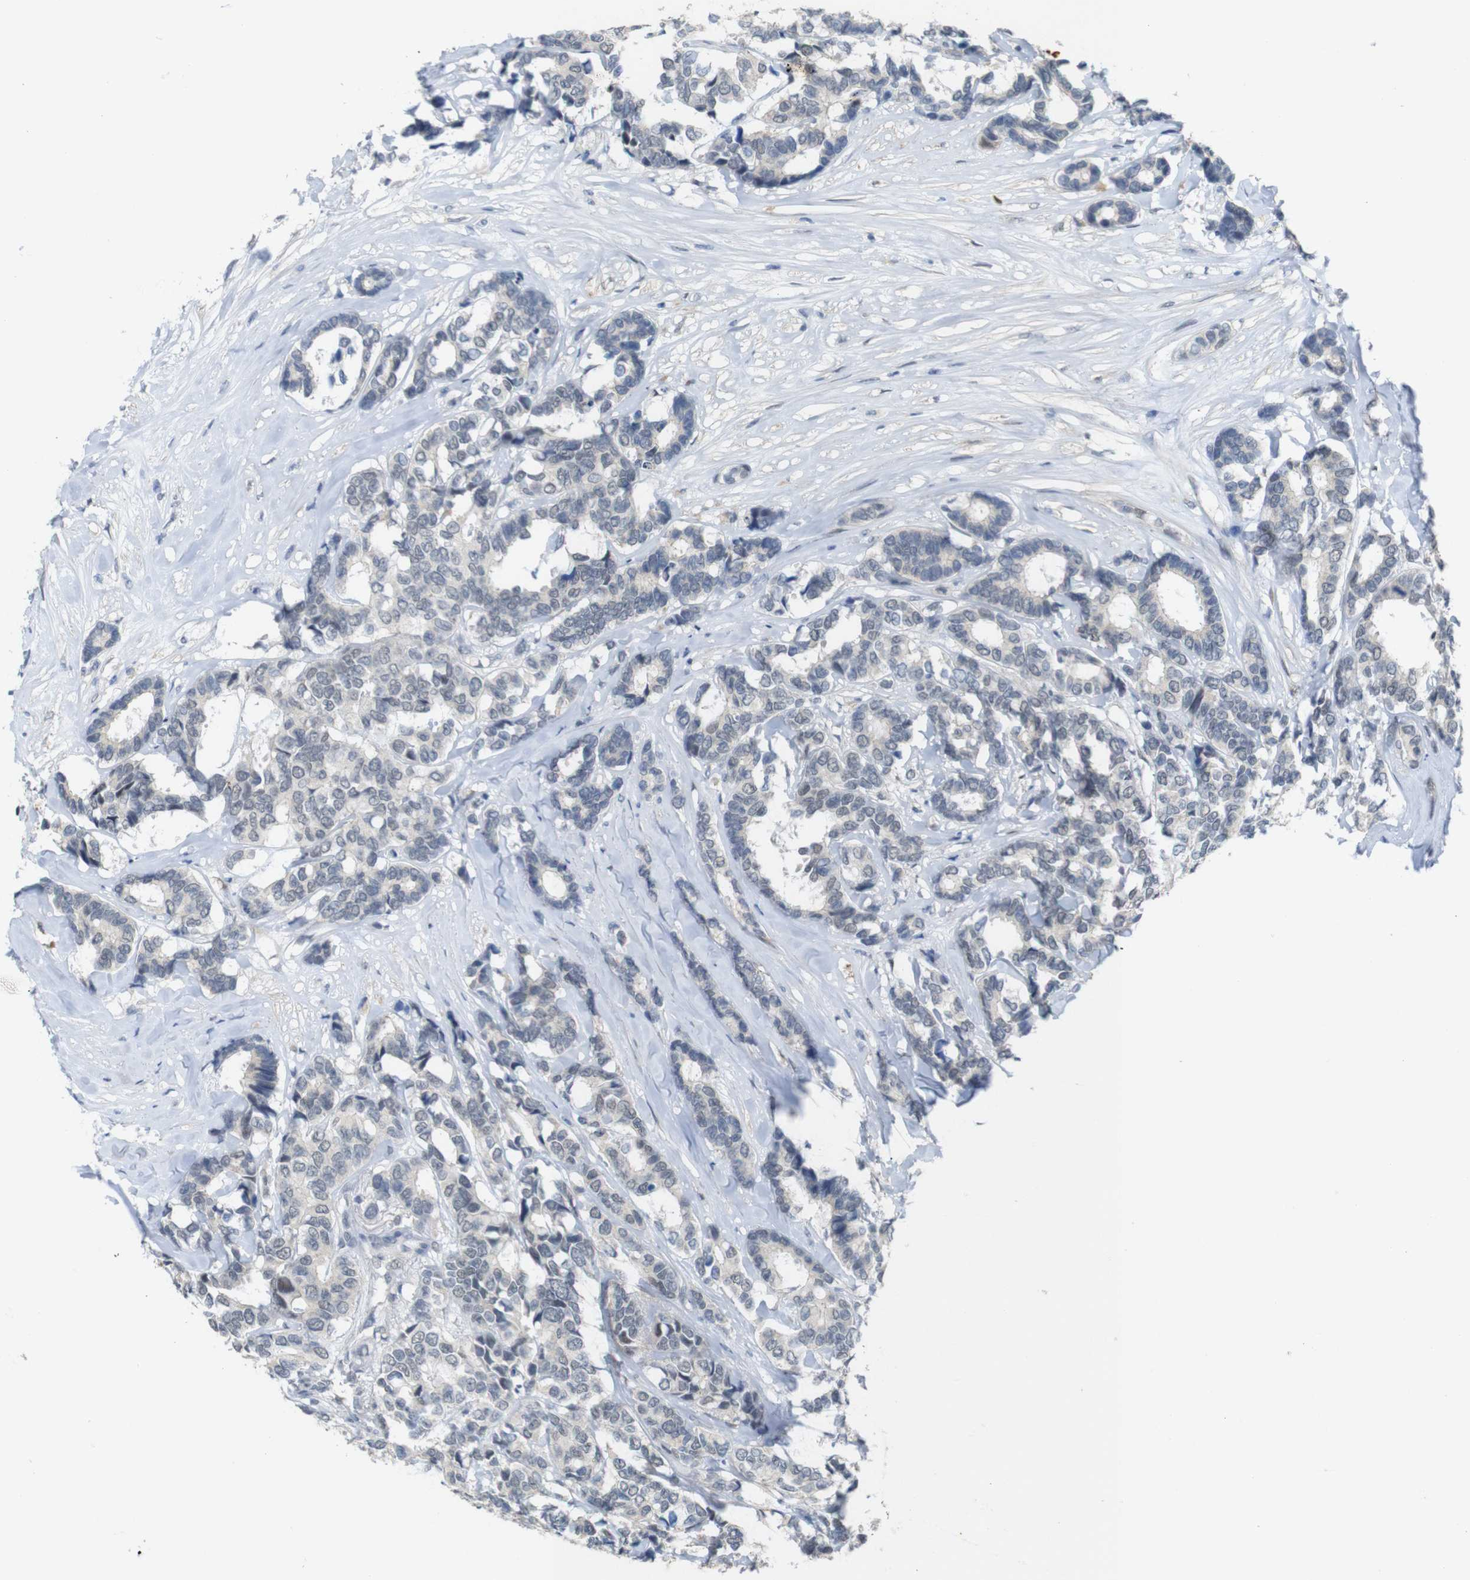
{"staining": {"intensity": "negative", "quantity": "none", "location": "none"}, "tissue": "breast cancer", "cell_type": "Tumor cells", "image_type": "cancer", "snomed": [{"axis": "morphology", "description": "Duct carcinoma"}, {"axis": "topography", "description": "Breast"}], "caption": "The IHC photomicrograph has no significant expression in tumor cells of breast cancer (infiltrating ductal carcinoma) tissue. (IHC, brightfield microscopy, high magnification).", "gene": "GPR158", "patient": {"sex": "female", "age": 87}}